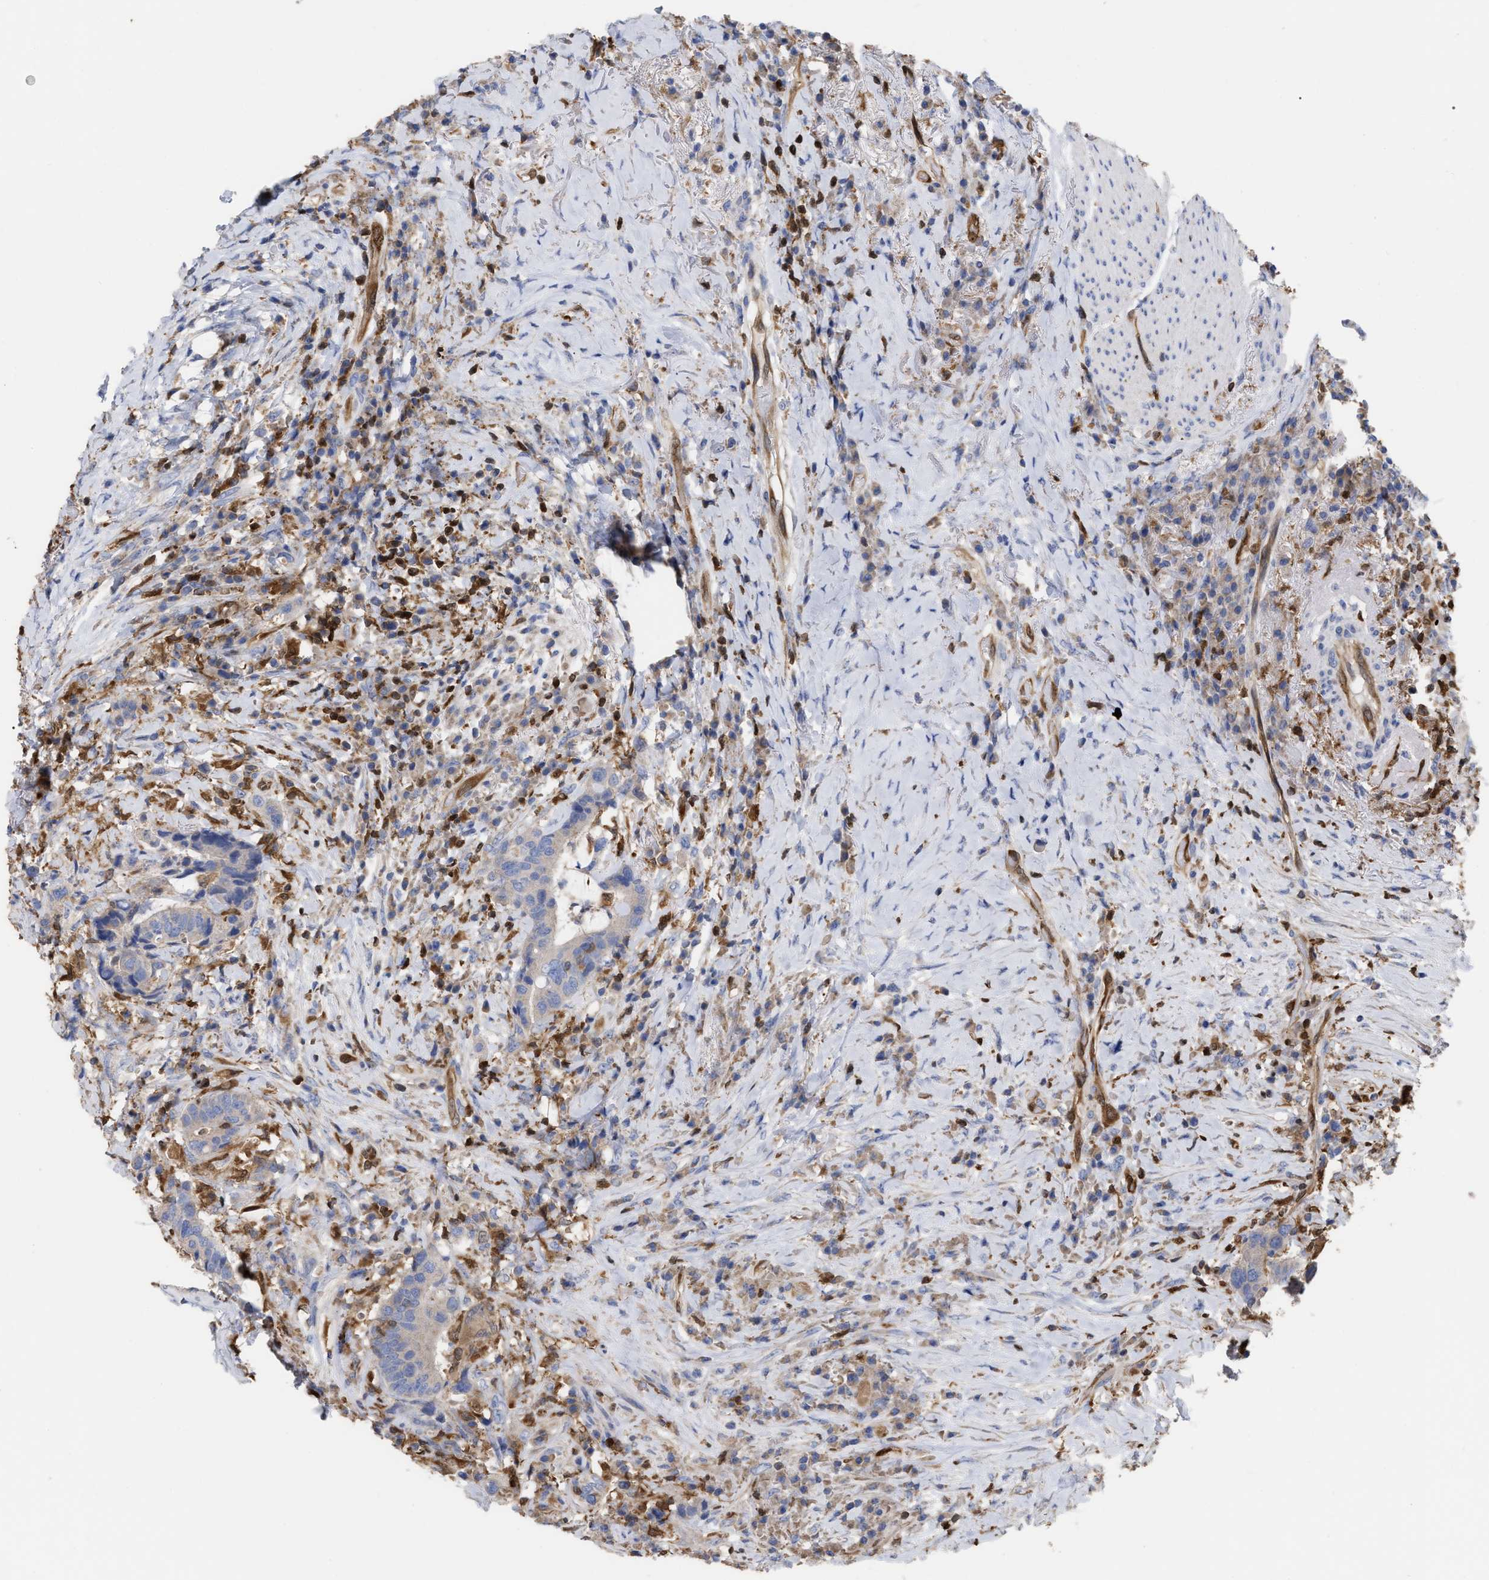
{"staining": {"intensity": "weak", "quantity": "25%-75%", "location": "cytoplasmic/membranous"}, "tissue": "colorectal cancer", "cell_type": "Tumor cells", "image_type": "cancer", "snomed": [{"axis": "morphology", "description": "Adenocarcinoma, NOS"}, {"axis": "topography", "description": "Rectum"}], "caption": "Immunohistochemistry (IHC) micrograph of neoplastic tissue: colorectal adenocarcinoma stained using immunohistochemistry (IHC) demonstrates low levels of weak protein expression localized specifically in the cytoplasmic/membranous of tumor cells, appearing as a cytoplasmic/membranous brown color.", "gene": "GIMAP4", "patient": {"sex": "female", "age": 89}}